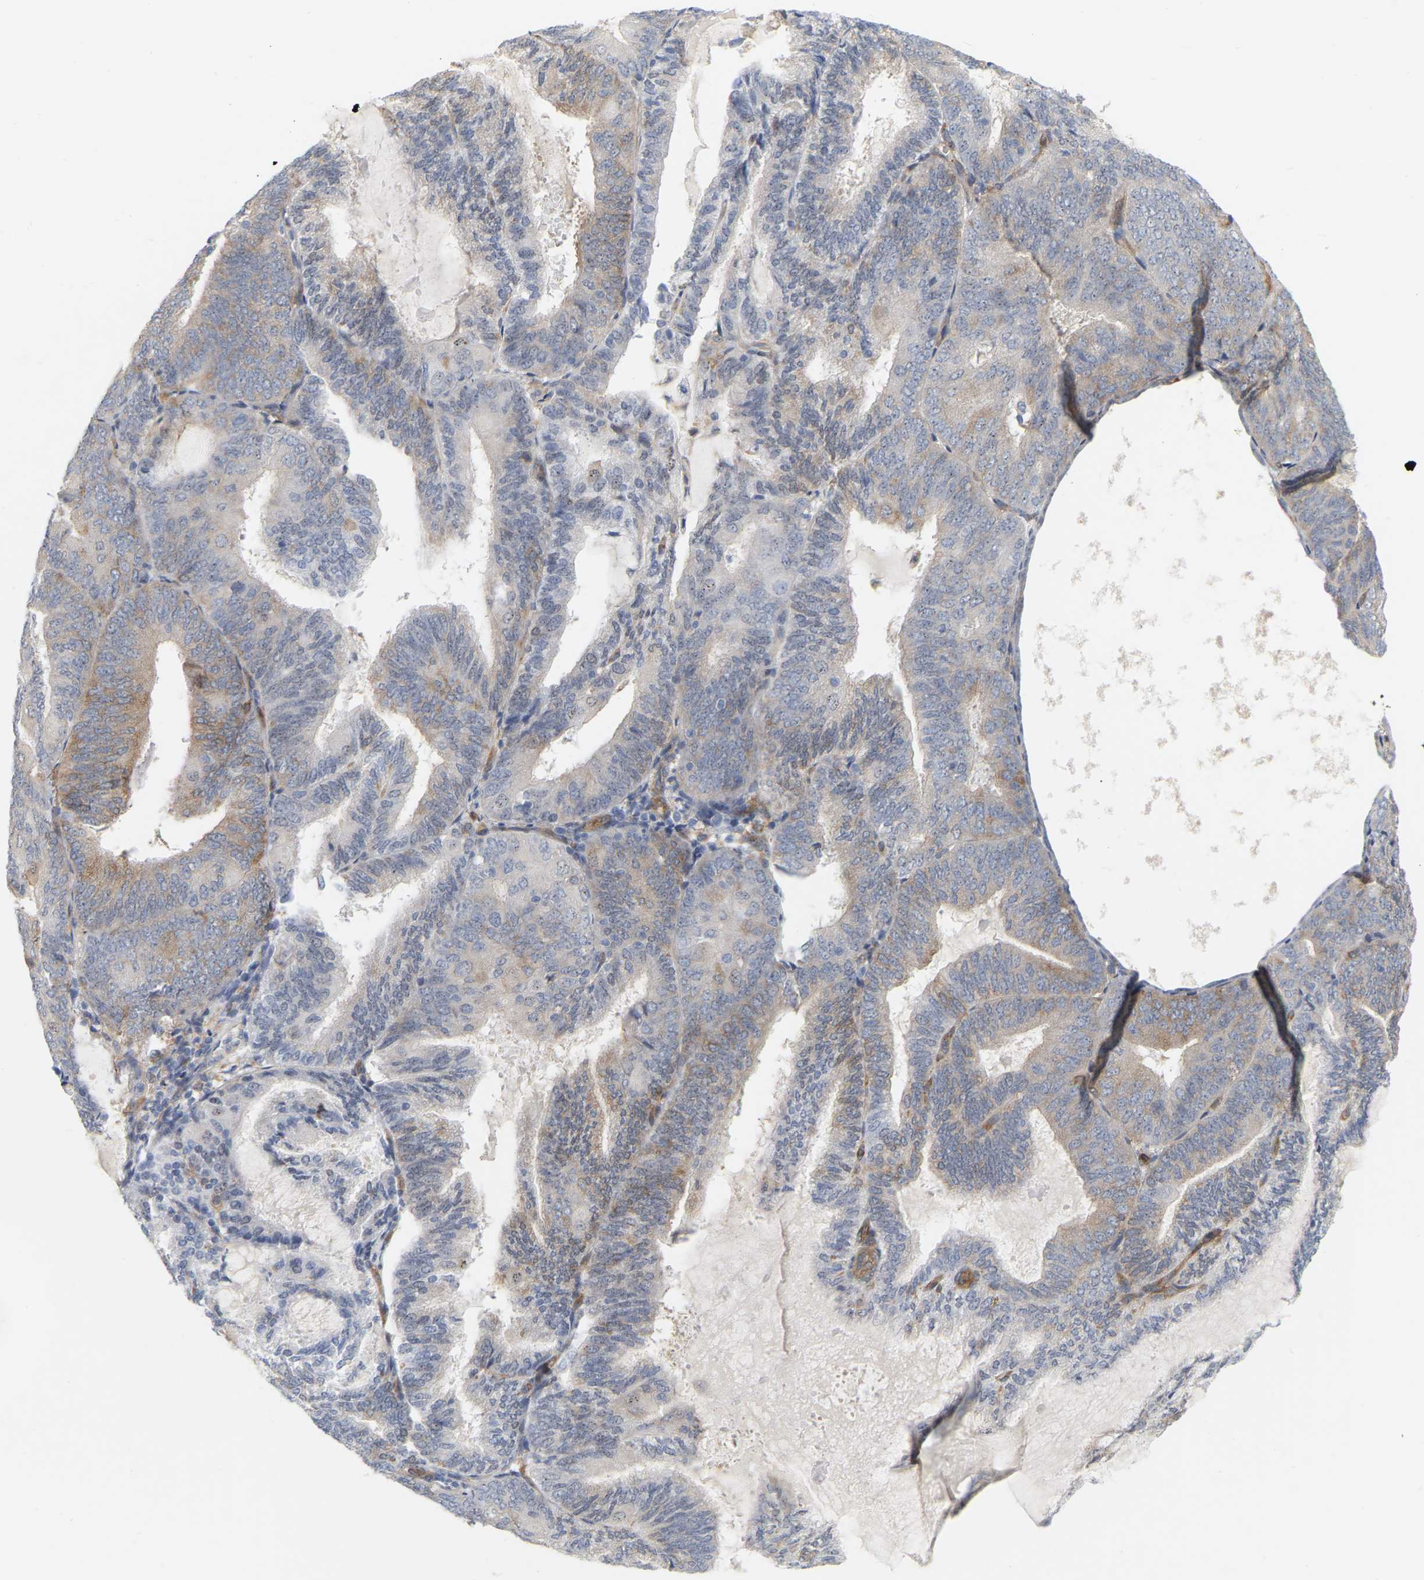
{"staining": {"intensity": "weak", "quantity": "<25%", "location": "cytoplasmic/membranous"}, "tissue": "endometrial cancer", "cell_type": "Tumor cells", "image_type": "cancer", "snomed": [{"axis": "morphology", "description": "Adenocarcinoma, NOS"}, {"axis": "topography", "description": "Endometrium"}], "caption": "Adenocarcinoma (endometrial) stained for a protein using IHC reveals no positivity tumor cells.", "gene": "RAPH1", "patient": {"sex": "female", "age": 81}}